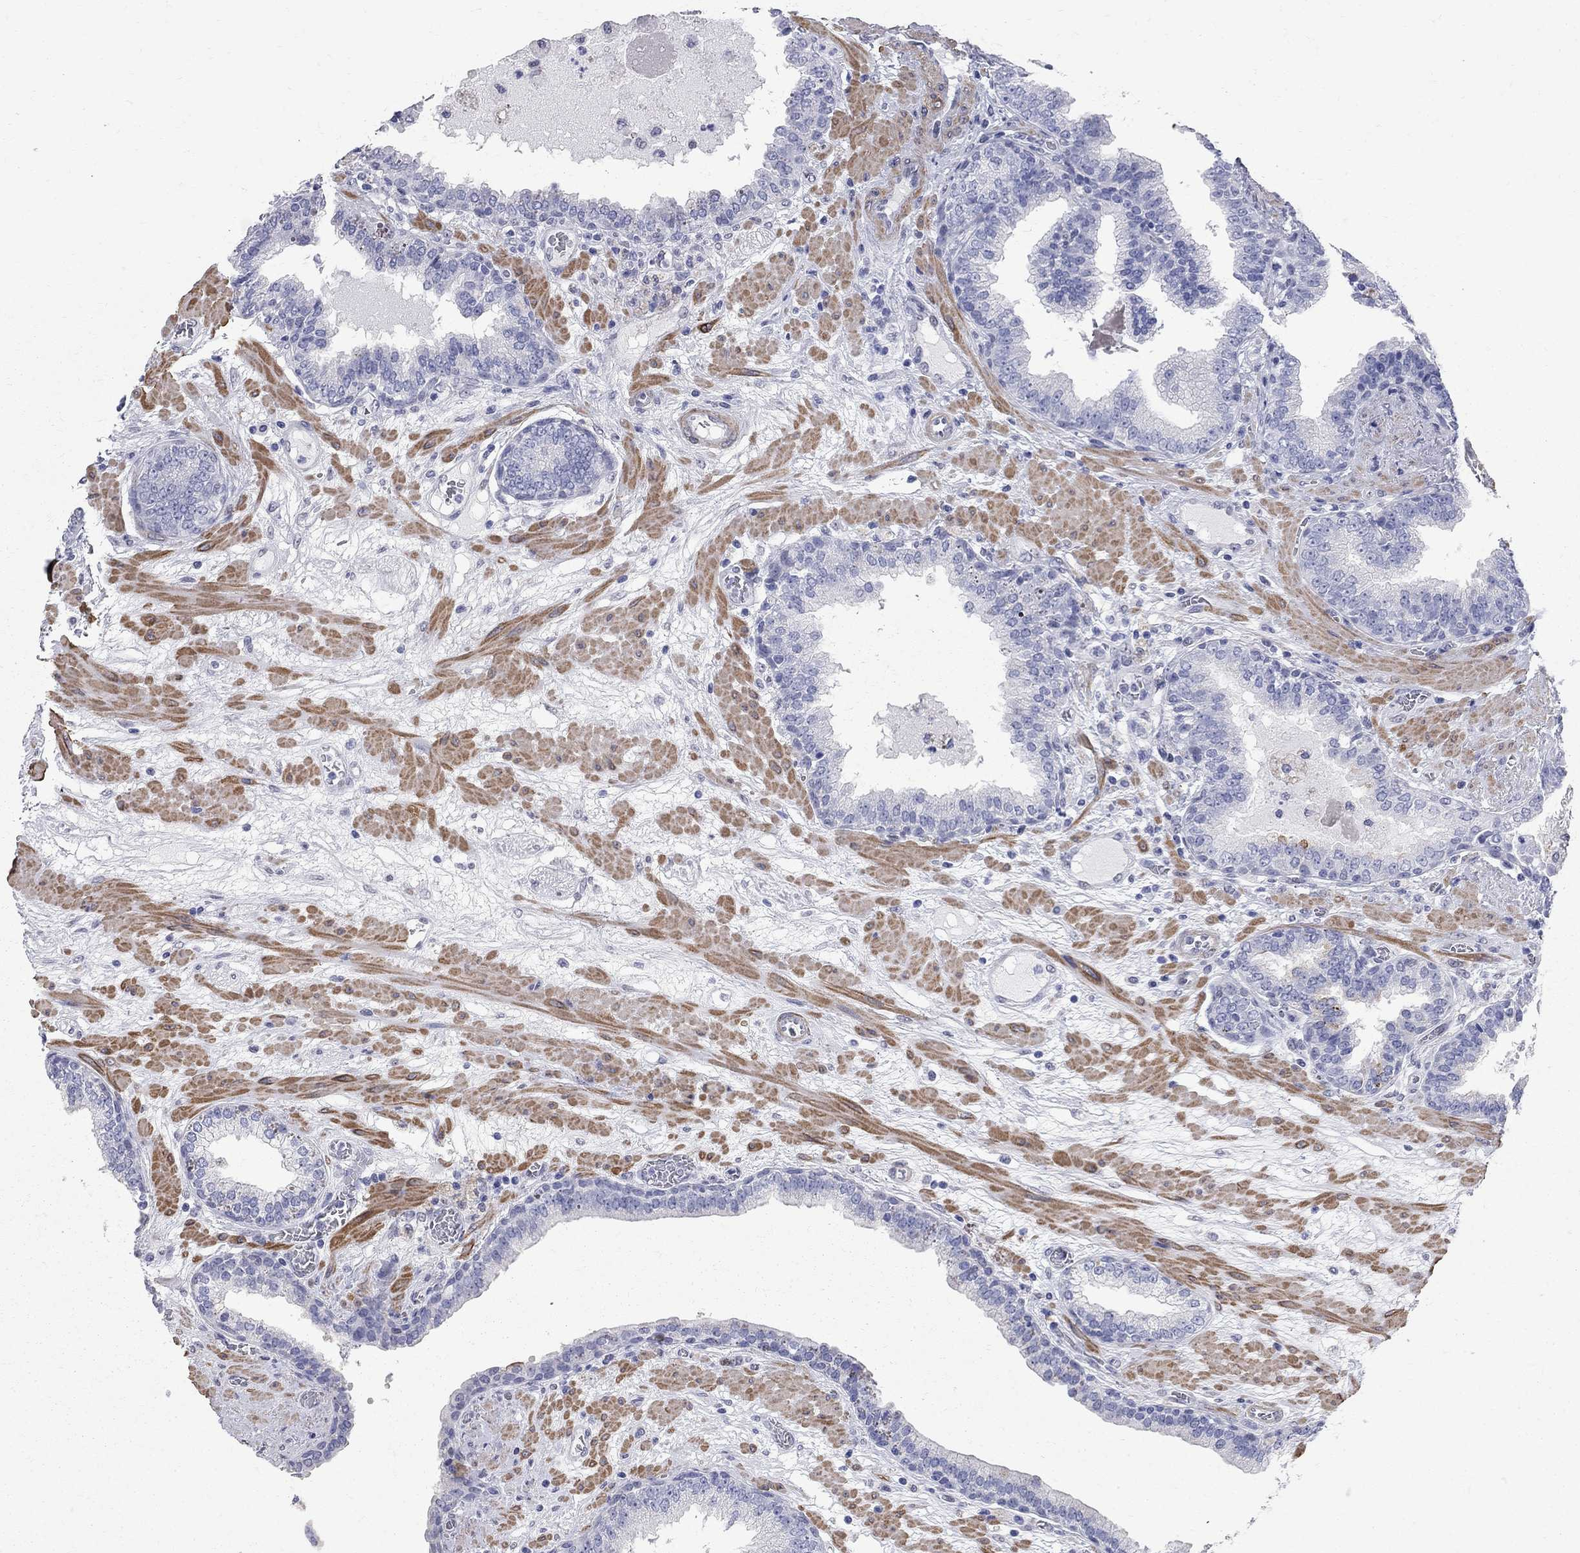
{"staining": {"intensity": "negative", "quantity": "none", "location": "none"}, "tissue": "prostate cancer", "cell_type": "Tumor cells", "image_type": "cancer", "snomed": [{"axis": "morphology", "description": "Adenocarcinoma, Low grade"}, {"axis": "topography", "description": "Prostate"}], "caption": "This histopathology image is of prostate cancer stained with IHC to label a protein in brown with the nuclei are counter-stained blue. There is no staining in tumor cells.", "gene": "BPIFB1", "patient": {"sex": "male", "age": 60}}